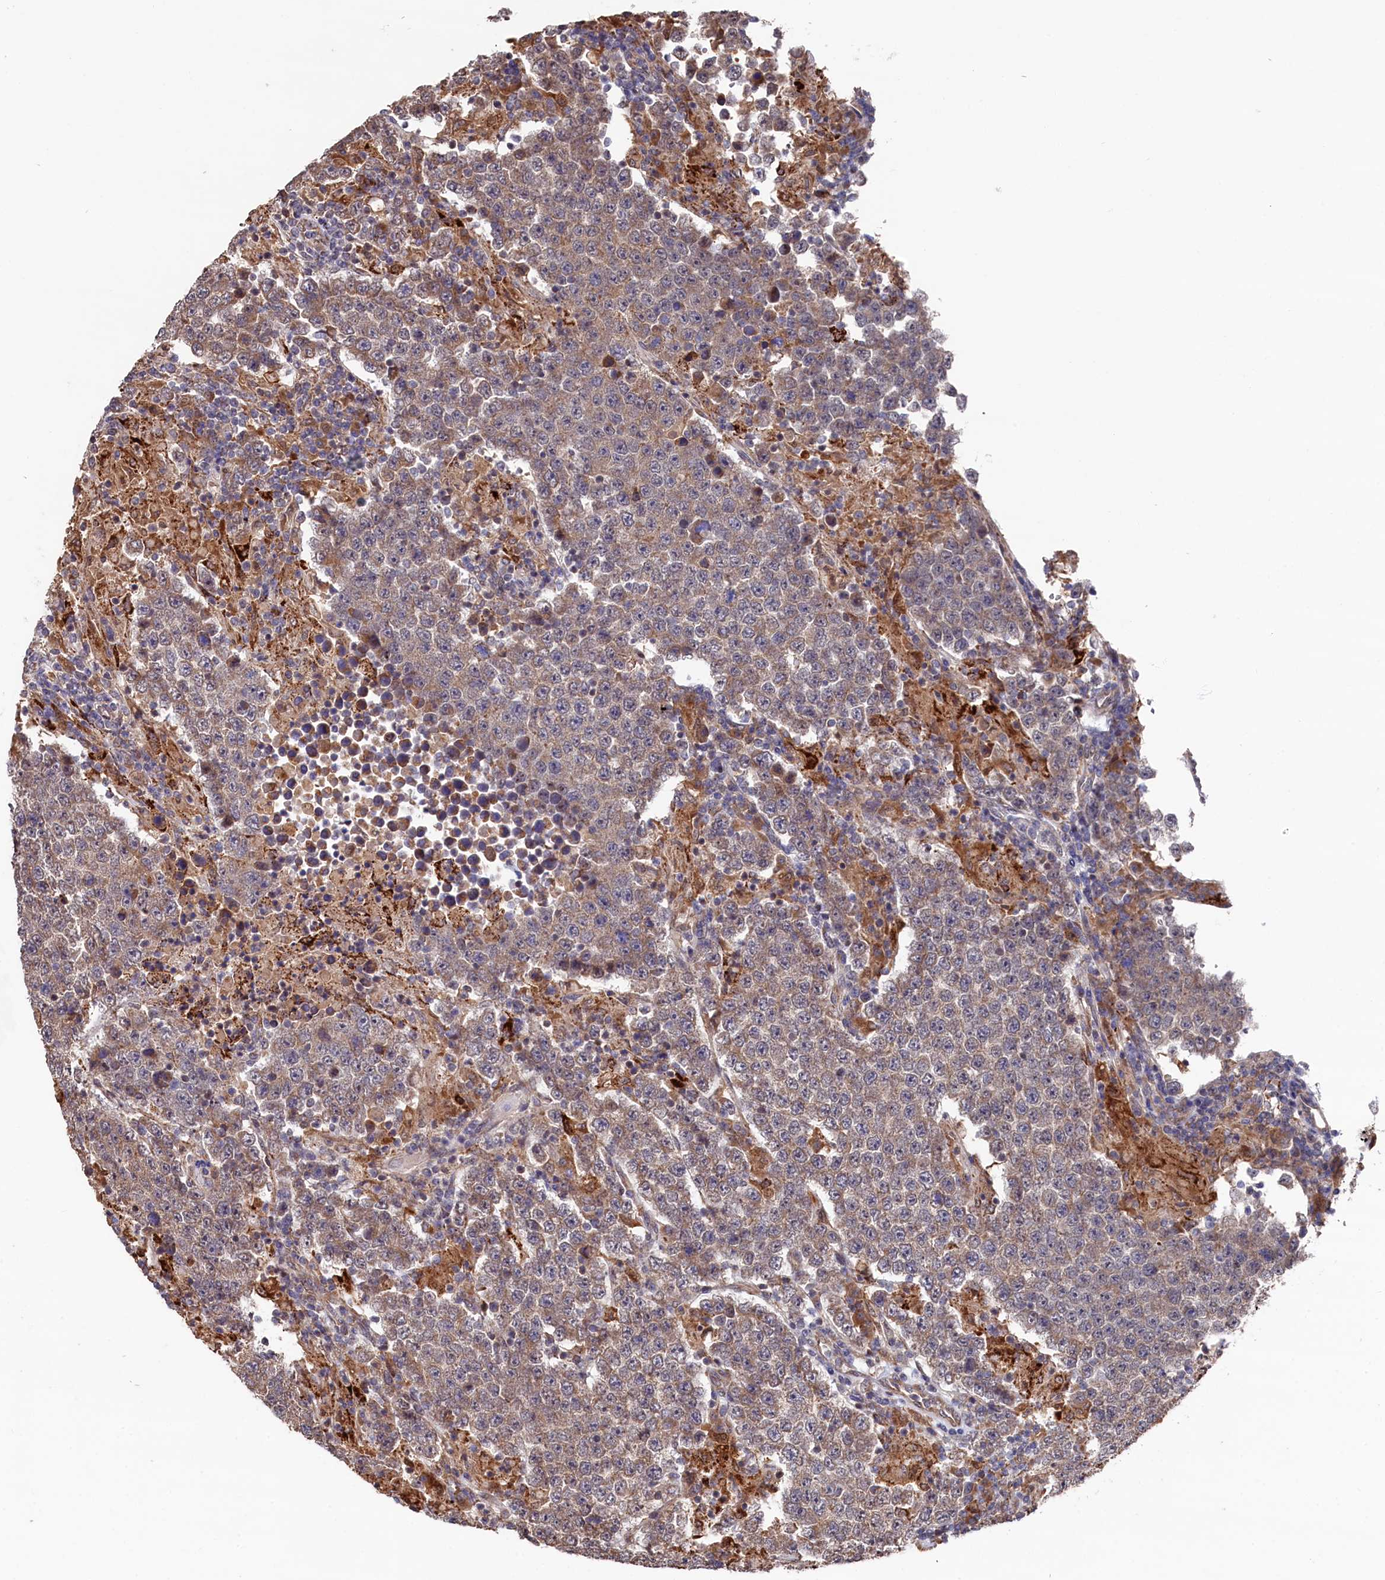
{"staining": {"intensity": "weak", "quantity": ">75%", "location": "cytoplasmic/membranous"}, "tissue": "testis cancer", "cell_type": "Tumor cells", "image_type": "cancer", "snomed": [{"axis": "morphology", "description": "Normal tissue, NOS"}, {"axis": "morphology", "description": "Urothelial carcinoma, High grade"}, {"axis": "morphology", "description": "Seminoma, NOS"}, {"axis": "morphology", "description": "Carcinoma, Embryonal, NOS"}, {"axis": "topography", "description": "Urinary bladder"}, {"axis": "topography", "description": "Testis"}], "caption": "DAB immunohistochemical staining of human testis cancer exhibits weak cytoplasmic/membranous protein positivity in about >75% of tumor cells.", "gene": "SLC12A4", "patient": {"sex": "male", "age": 41}}